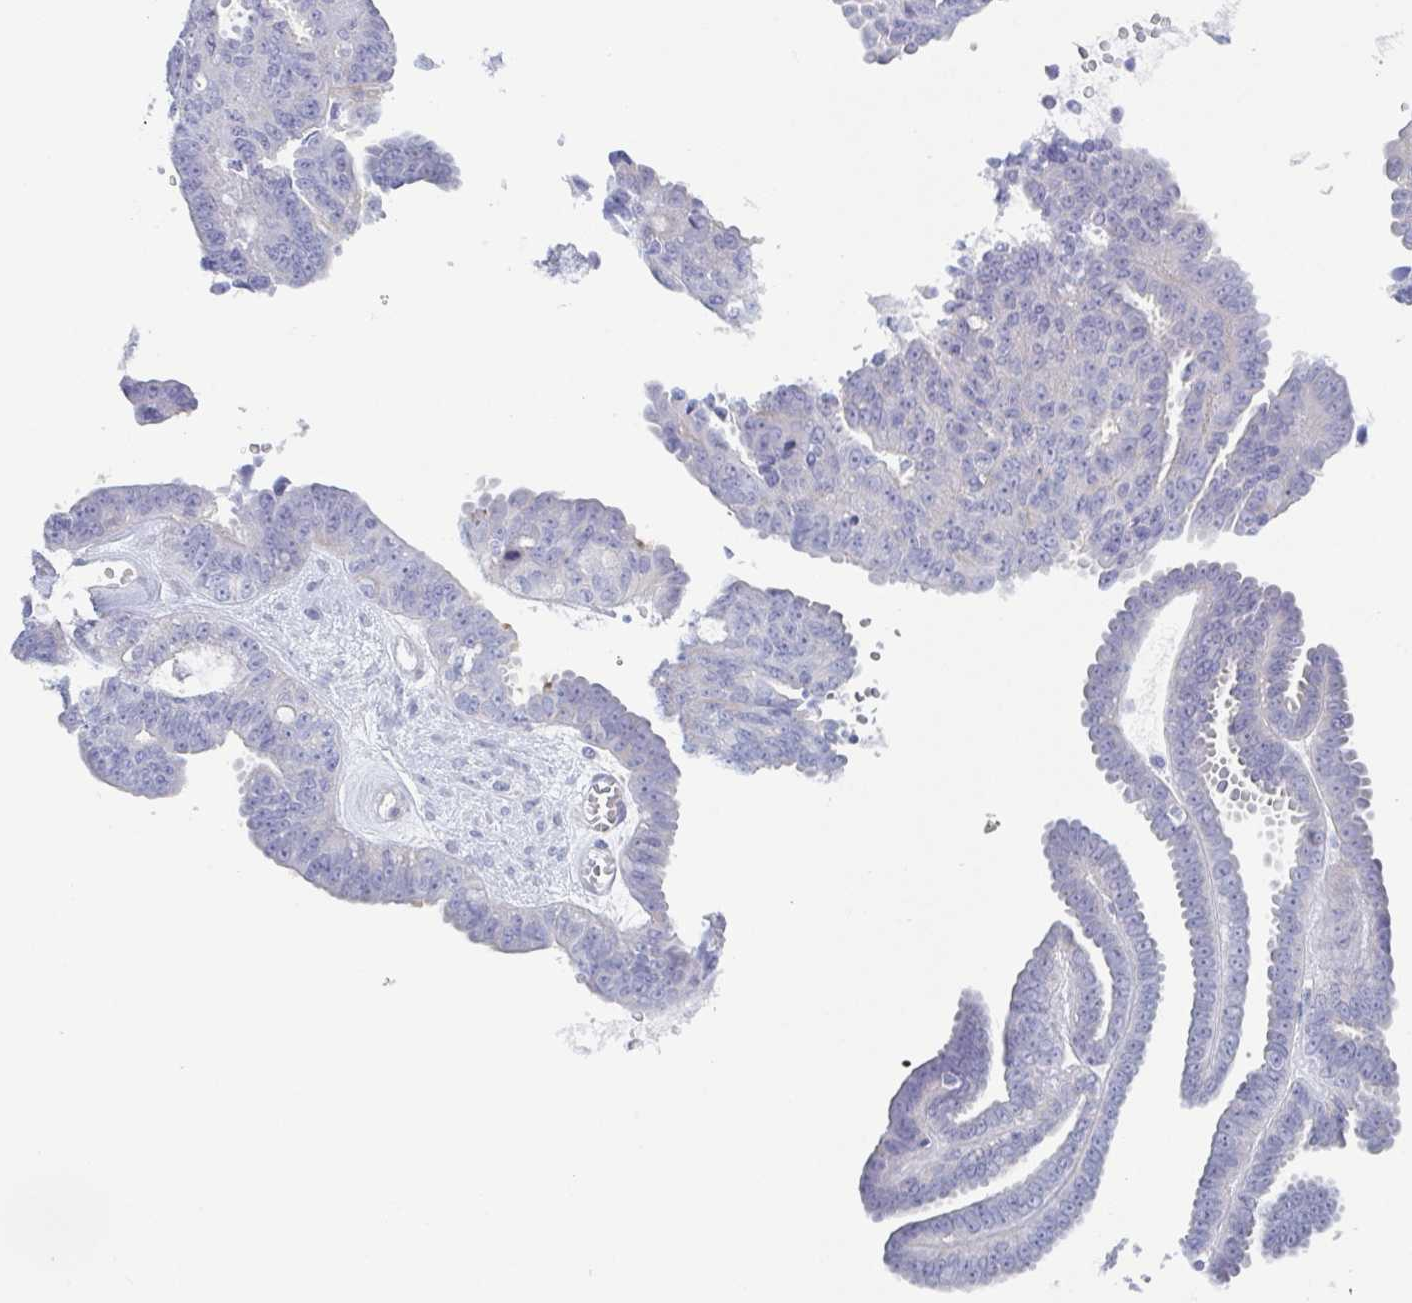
{"staining": {"intensity": "negative", "quantity": "none", "location": "none"}, "tissue": "ovarian cancer", "cell_type": "Tumor cells", "image_type": "cancer", "snomed": [{"axis": "morphology", "description": "Cystadenocarcinoma, serous, NOS"}, {"axis": "topography", "description": "Ovary"}], "caption": "Serous cystadenocarcinoma (ovarian) was stained to show a protein in brown. There is no significant expression in tumor cells.", "gene": "DYNC1I1", "patient": {"sex": "female", "age": 71}}